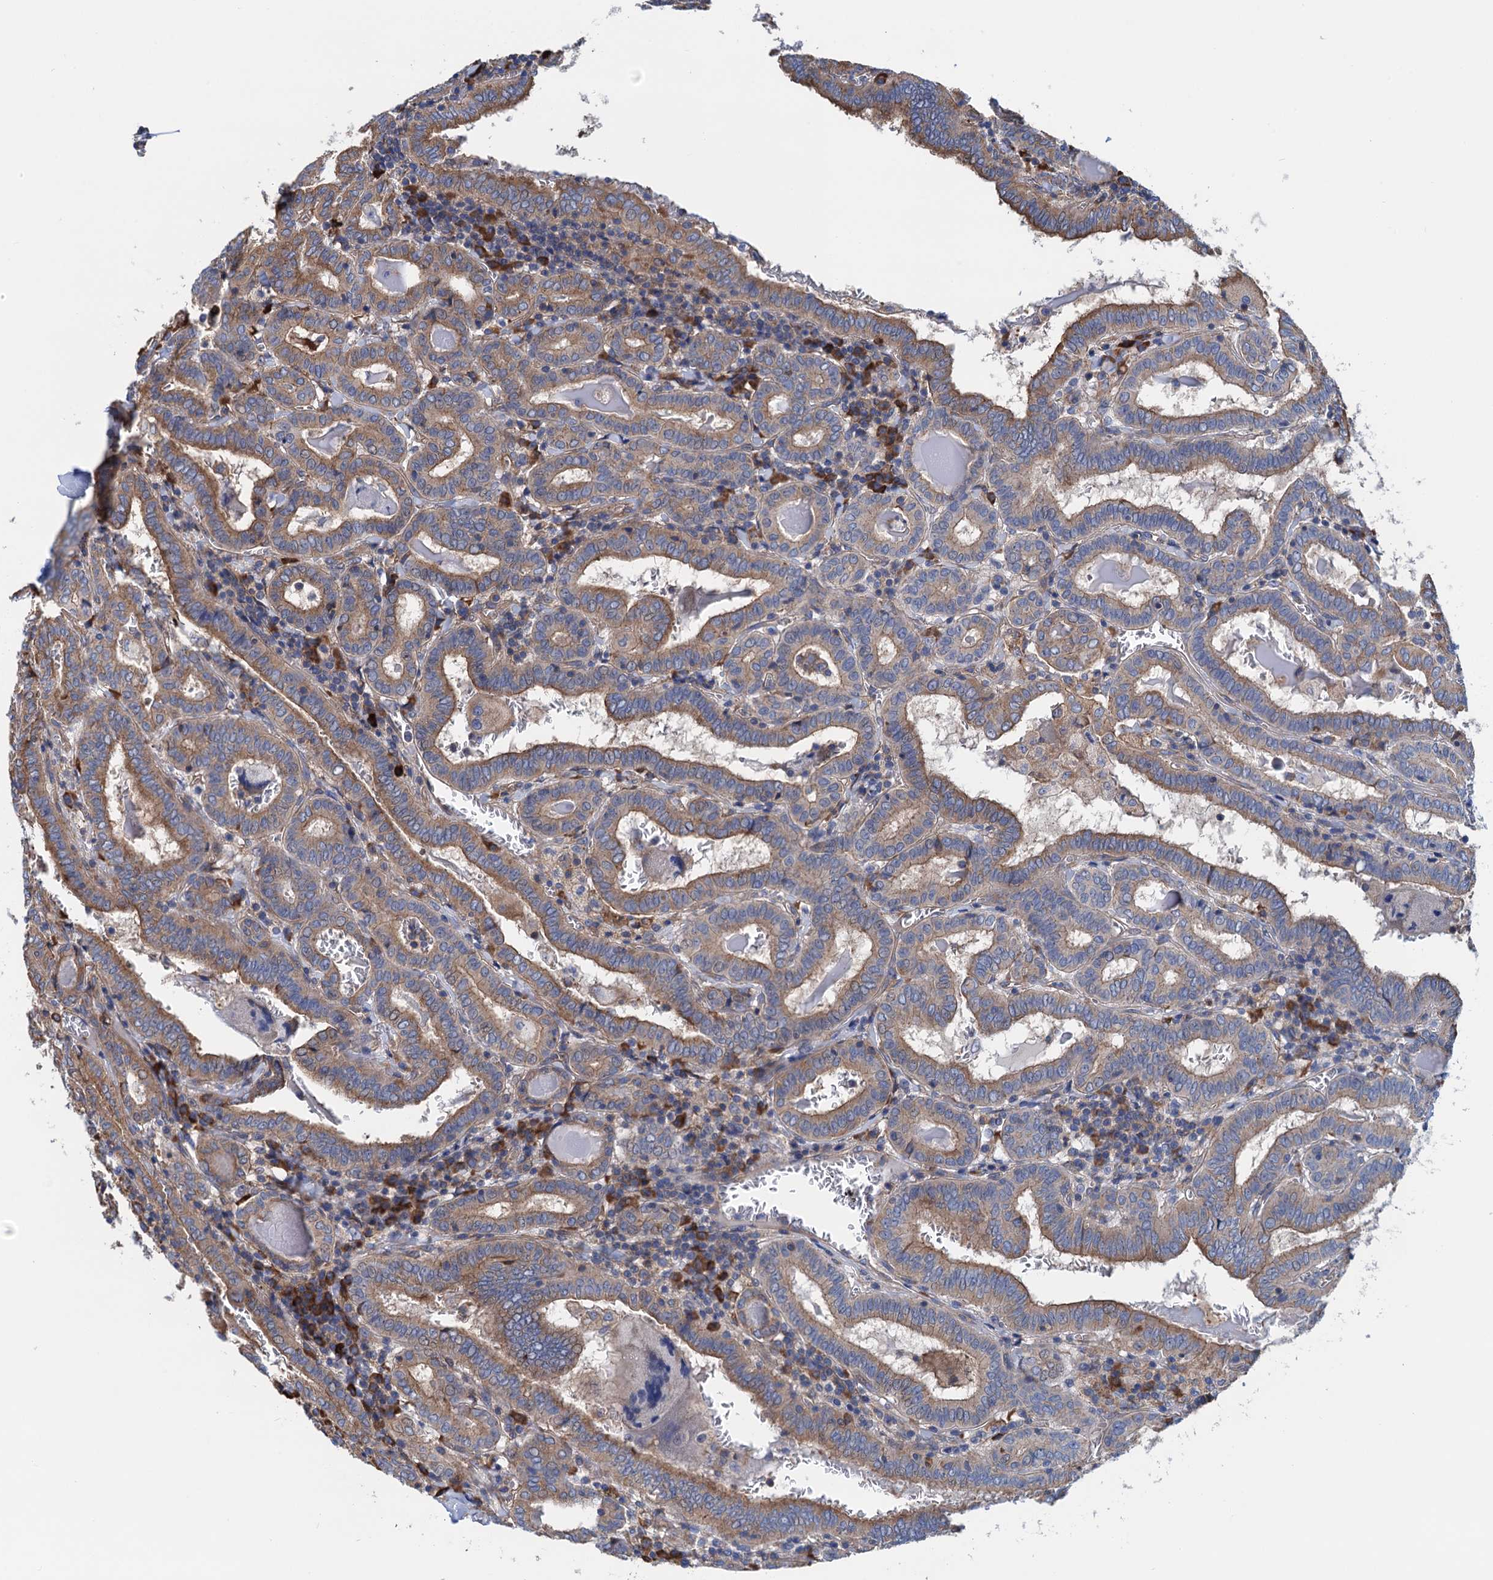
{"staining": {"intensity": "moderate", "quantity": "25%-75%", "location": "cytoplasmic/membranous"}, "tissue": "thyroid cancer", "cell_type": "Tumor cells", "image_type": "cancer", "snomed": [{"axis": "morphology", "description": "Papillary adenocarcinoma, NOS"}, {"axis": "topography", "description": "Thyroid gland"}], "caption": "Papillary adenocarcinoma (thyroid) stained with IHC exhibits moderate cytoplasmic/membranous staining in approximately 25%-75% of tumor cells.", "gene": "SLC12A7", "patient": {"sex": "female", "age": 72}}